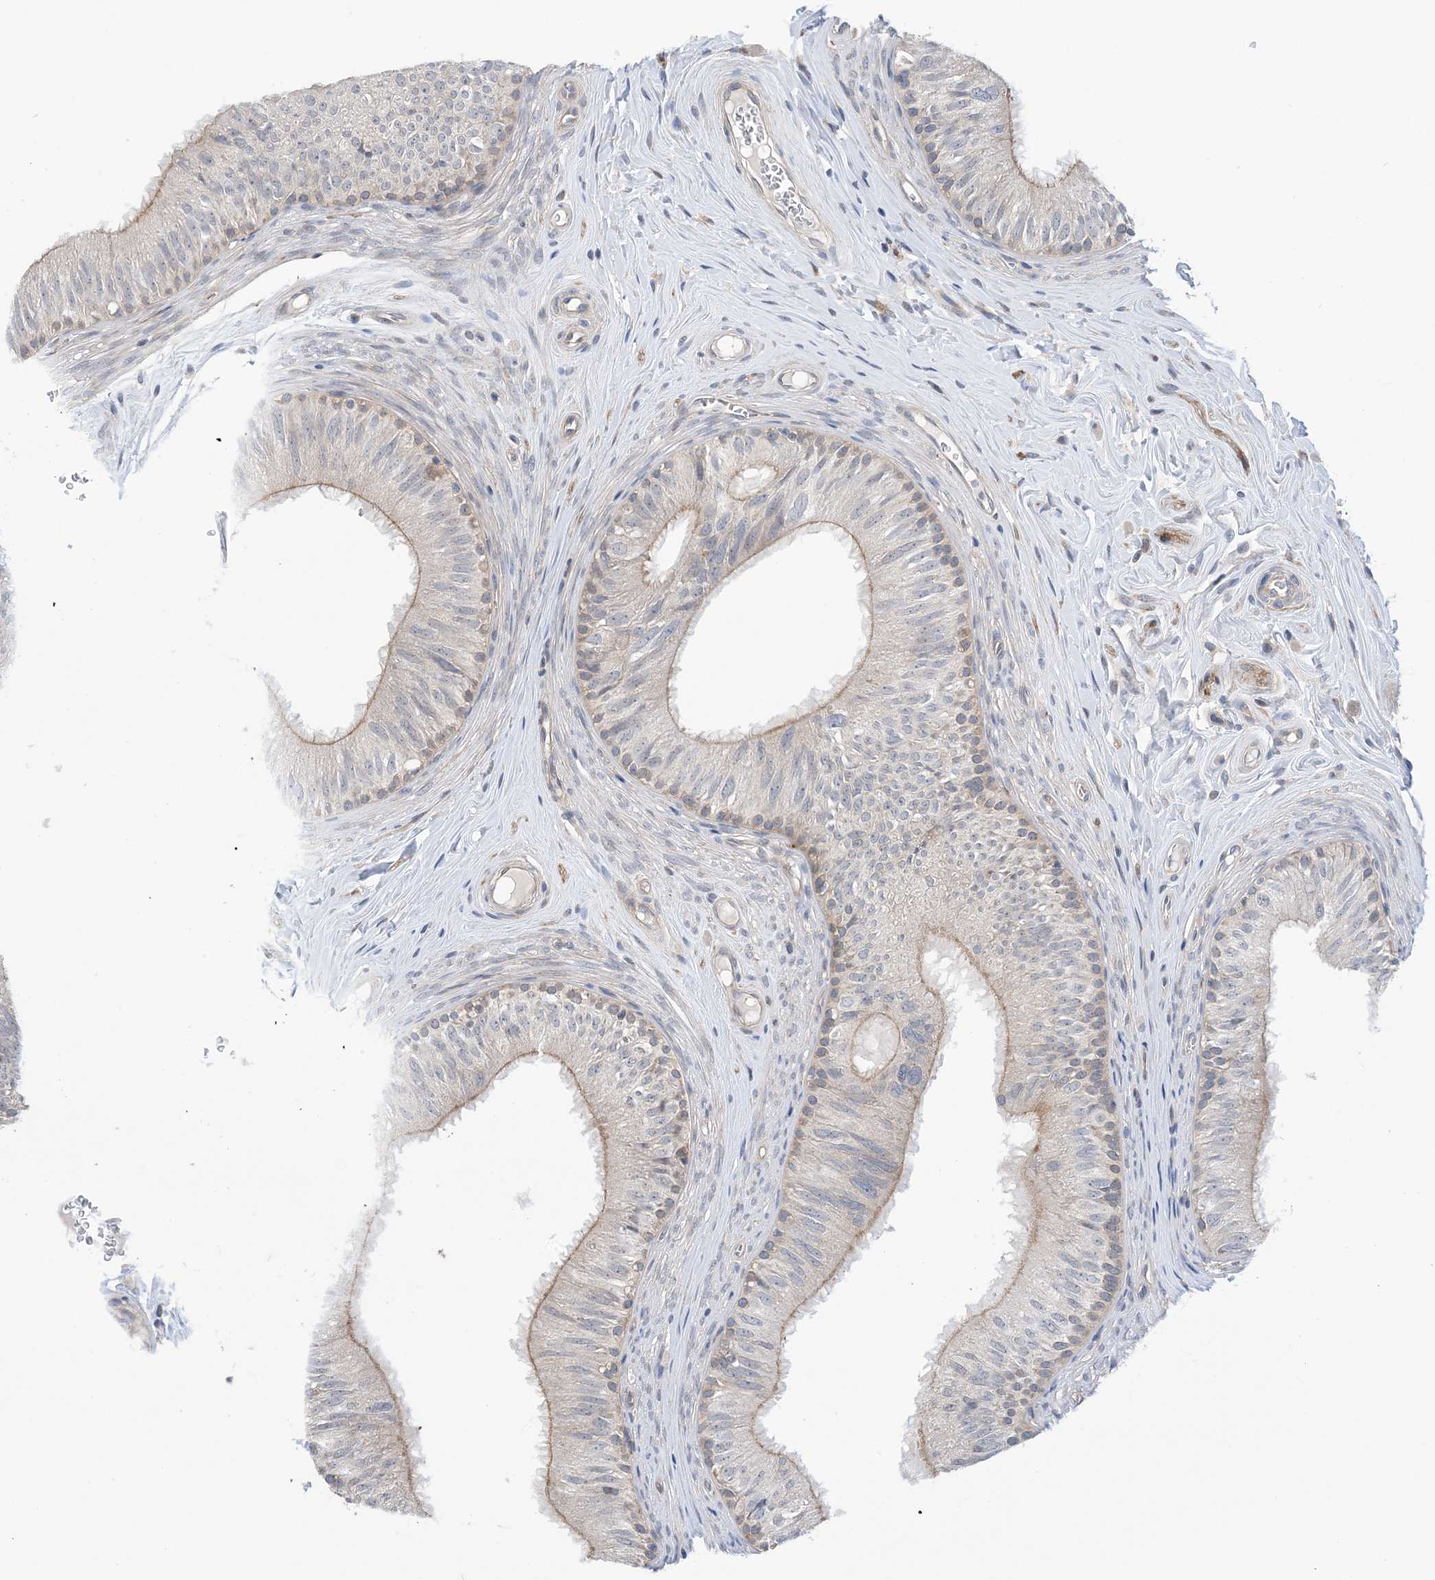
{"staining": {"intensity": "moderate", "quantity": "<25%", "location": "cytoplasmic/membranous"}, "tissue": "epididymis", "cell_type": "Glandular cells", "image_type": "normal", "snomed": [{"axis": "morphology", "description": "Normal tissue, NOS"}, {"axis": "topography", "description": "Epididymis"}], "caption": "A brown stain labels moderate cytoplasmic/membranous staining of a protein in glandular cells of unremarkable human epididymis.", "gene": "EHBP1", "patient": {"sex": "male", "age": 46}}